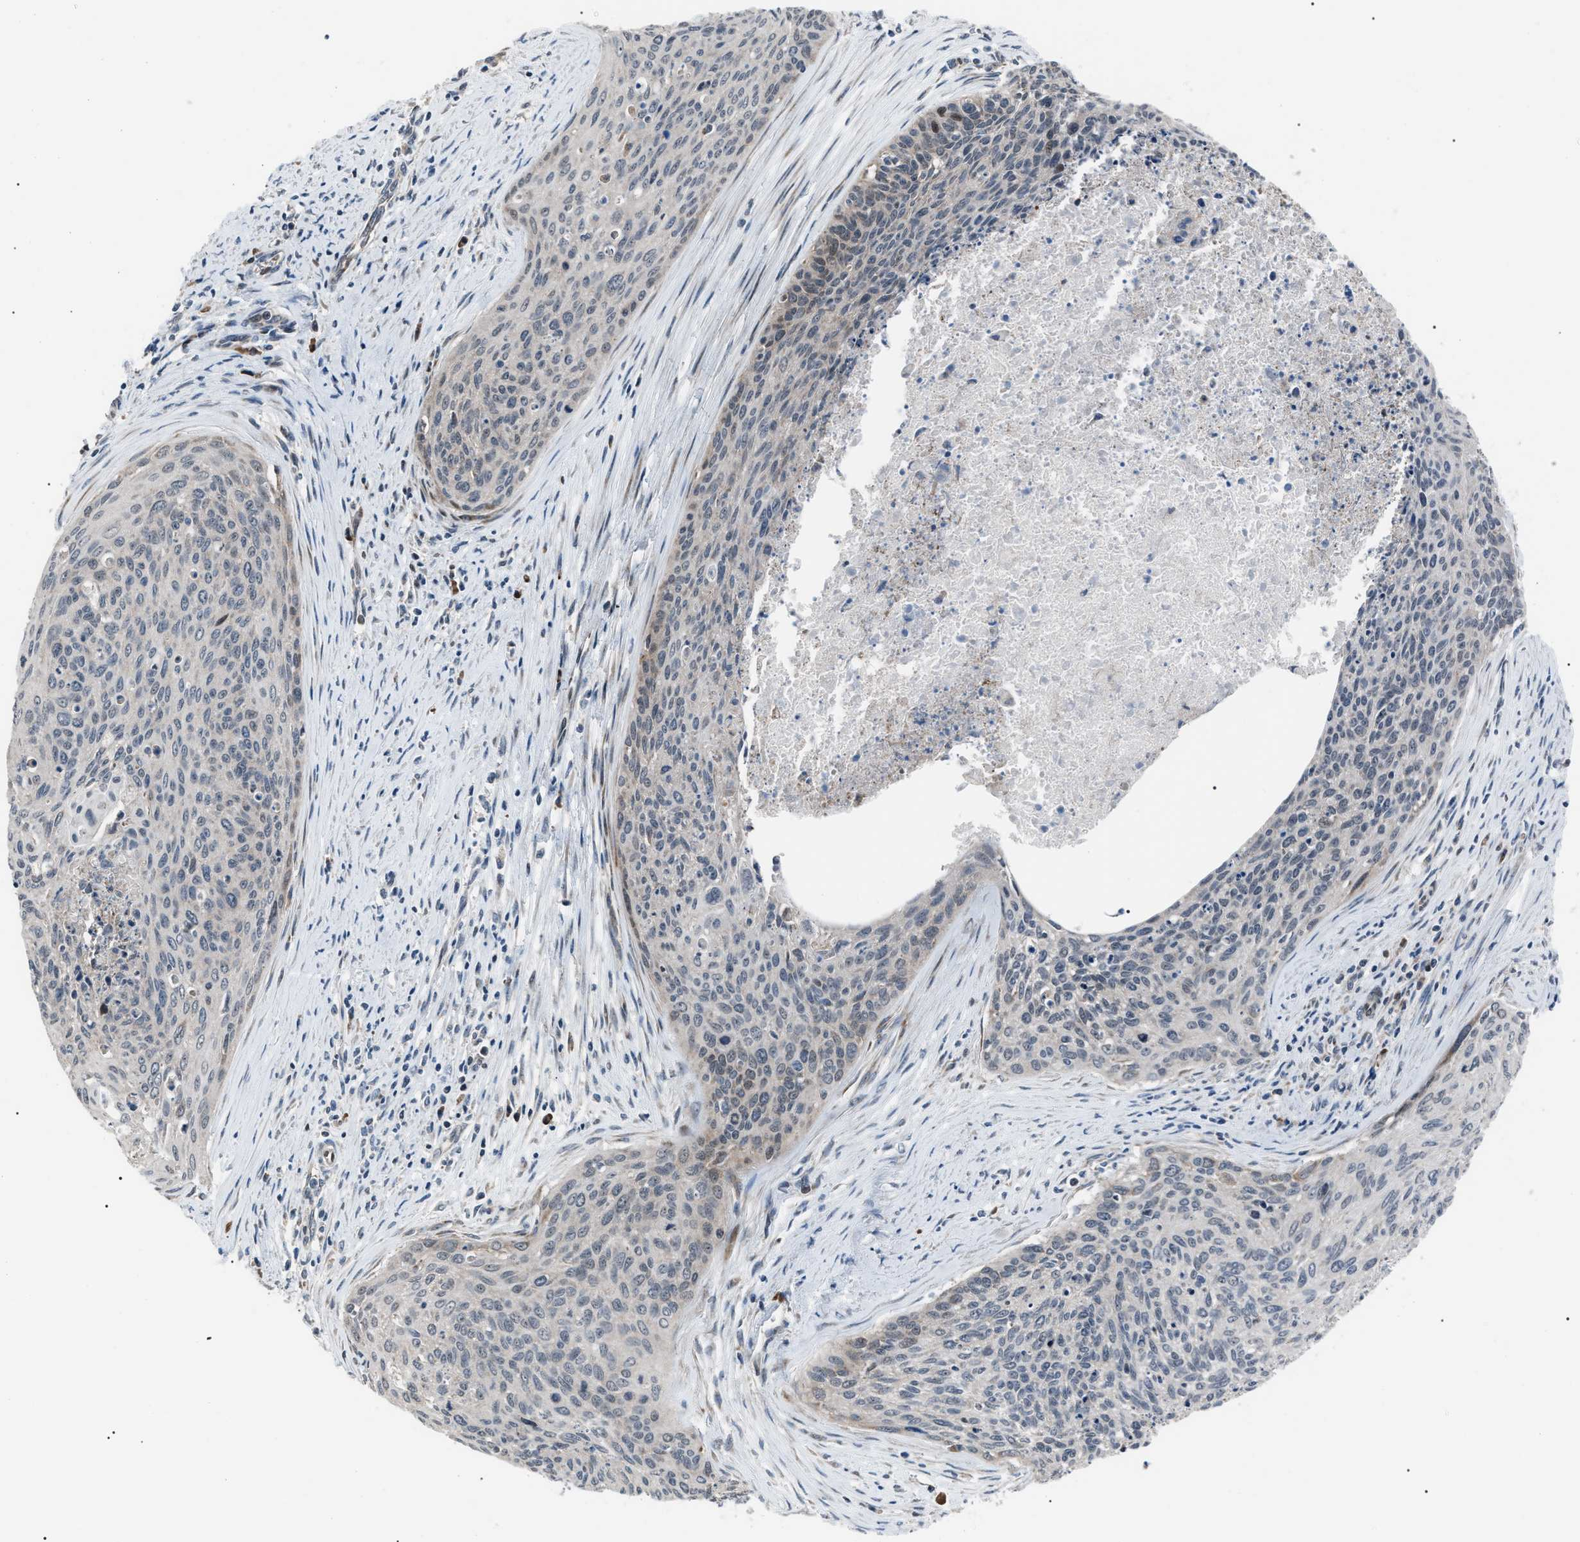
{"staining": {"intensity": "negative", "quantity": "none", "location": "none"}, "tissue": "cervical cancer", "cell_type": "Tumor cells", "image_type": "cancer", "snomed": [{"axis": "morphology", "description": "Squamous cell carcinoma, NOS"}, {"axis": "topography", "description": "Cervix"}], "caption": "This is a photomicrograph of IHC staining of cervical squamous cell carcinoma, which shows no staining in tumor cells.", "gene": "AGO2", "patient": {"sex": "female", "age": 55}}